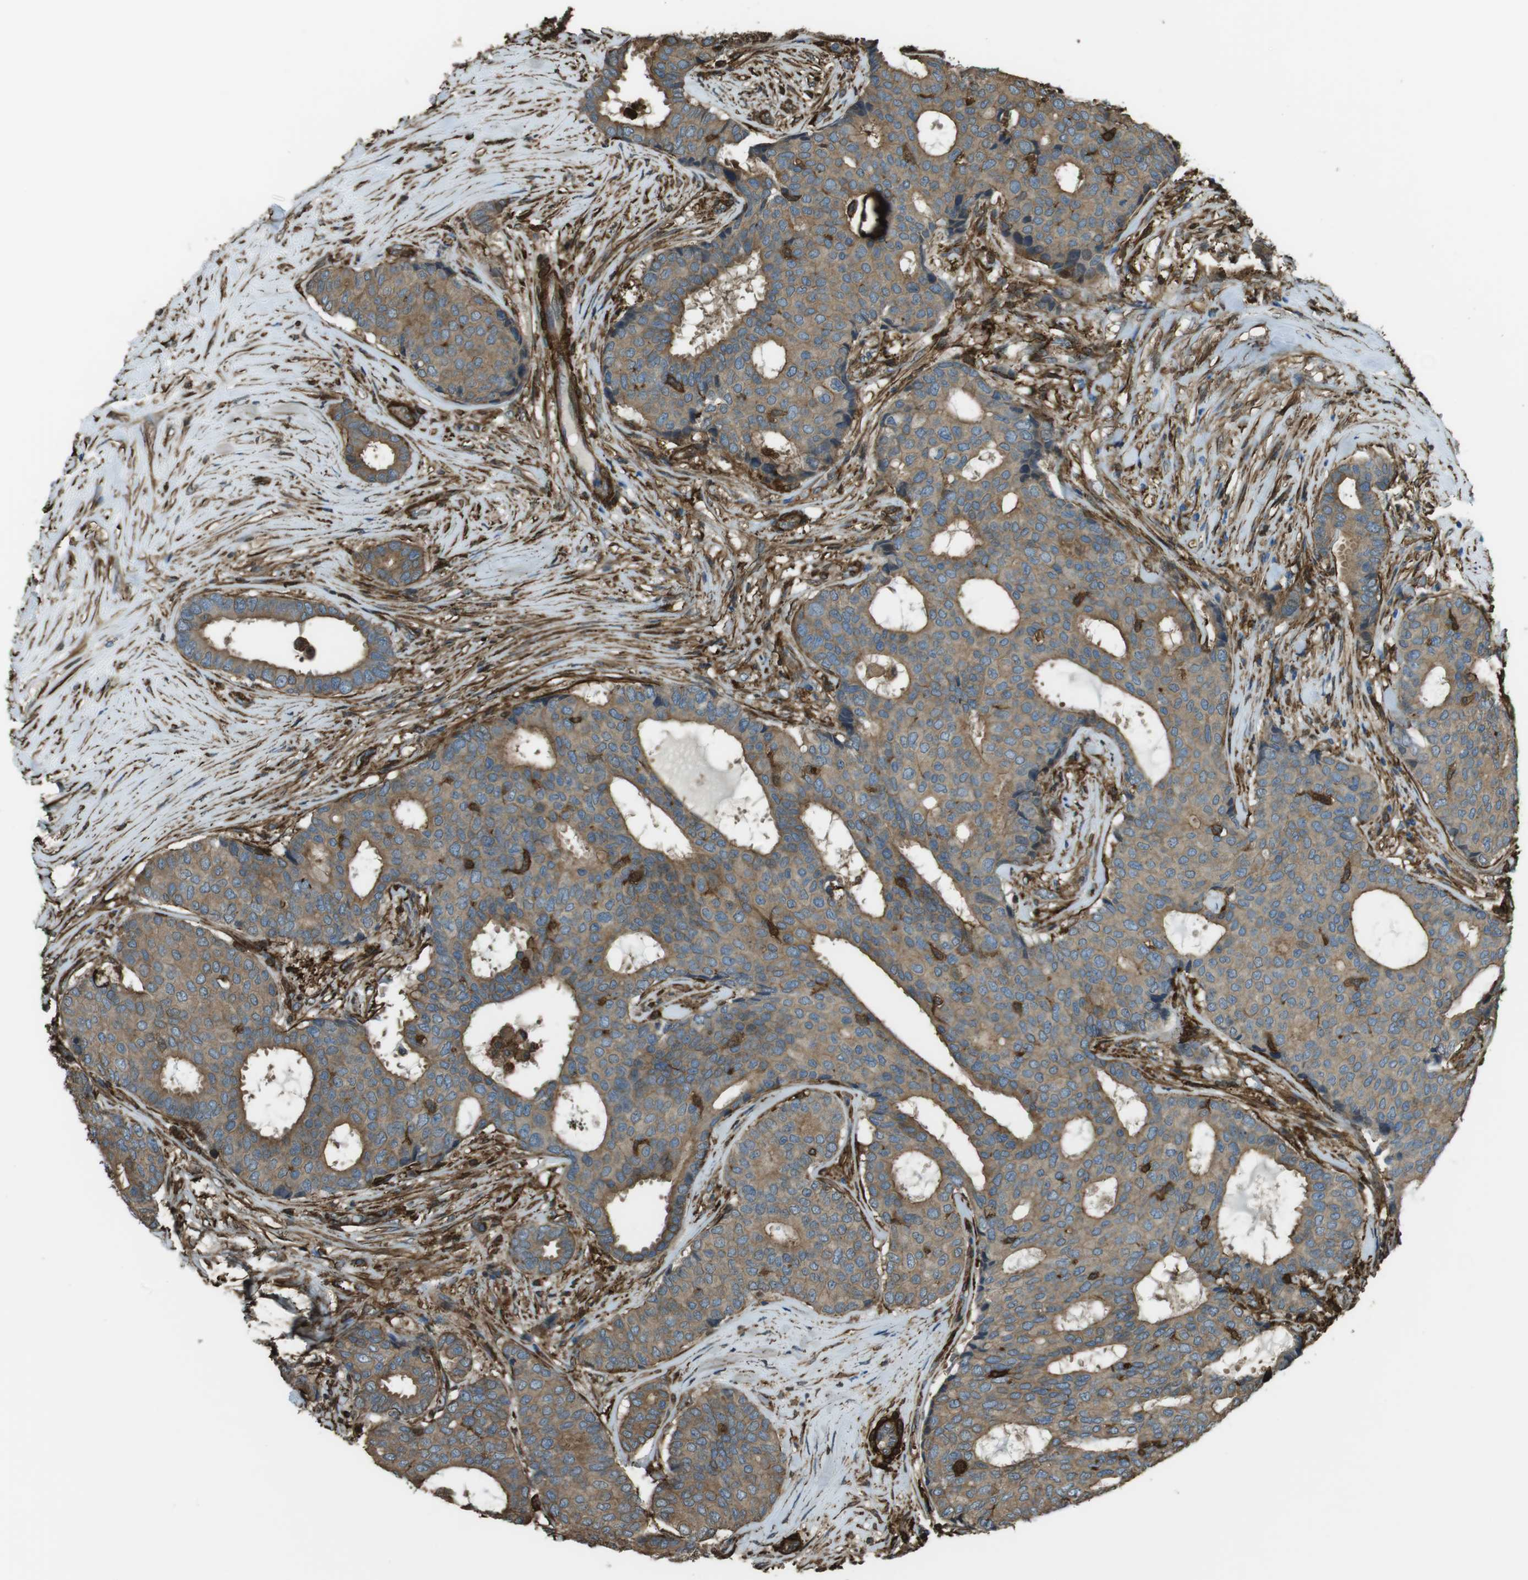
{"staining": {"intensity": "moderate", "quantity": ">75%", "location": "cytoplasmic/membranous"}, "tissue": "breast cancer", "cell_type": "Tumor cells", "image_type": "cancer", "snomed": [{"axis": "morphology", "description": "Duct carcinoma"}, {"axis": "topography", "description": "Breast"}], "caption": "Breast cancer (intraductal carcinoma) was stained to show a protein in brown. There is medium levels of moderate cytoplasmic/membranous expression in about >75% of tumor cells.", "gene": "SFT2D1", "patient": {"sex": "female", "age": 75}}